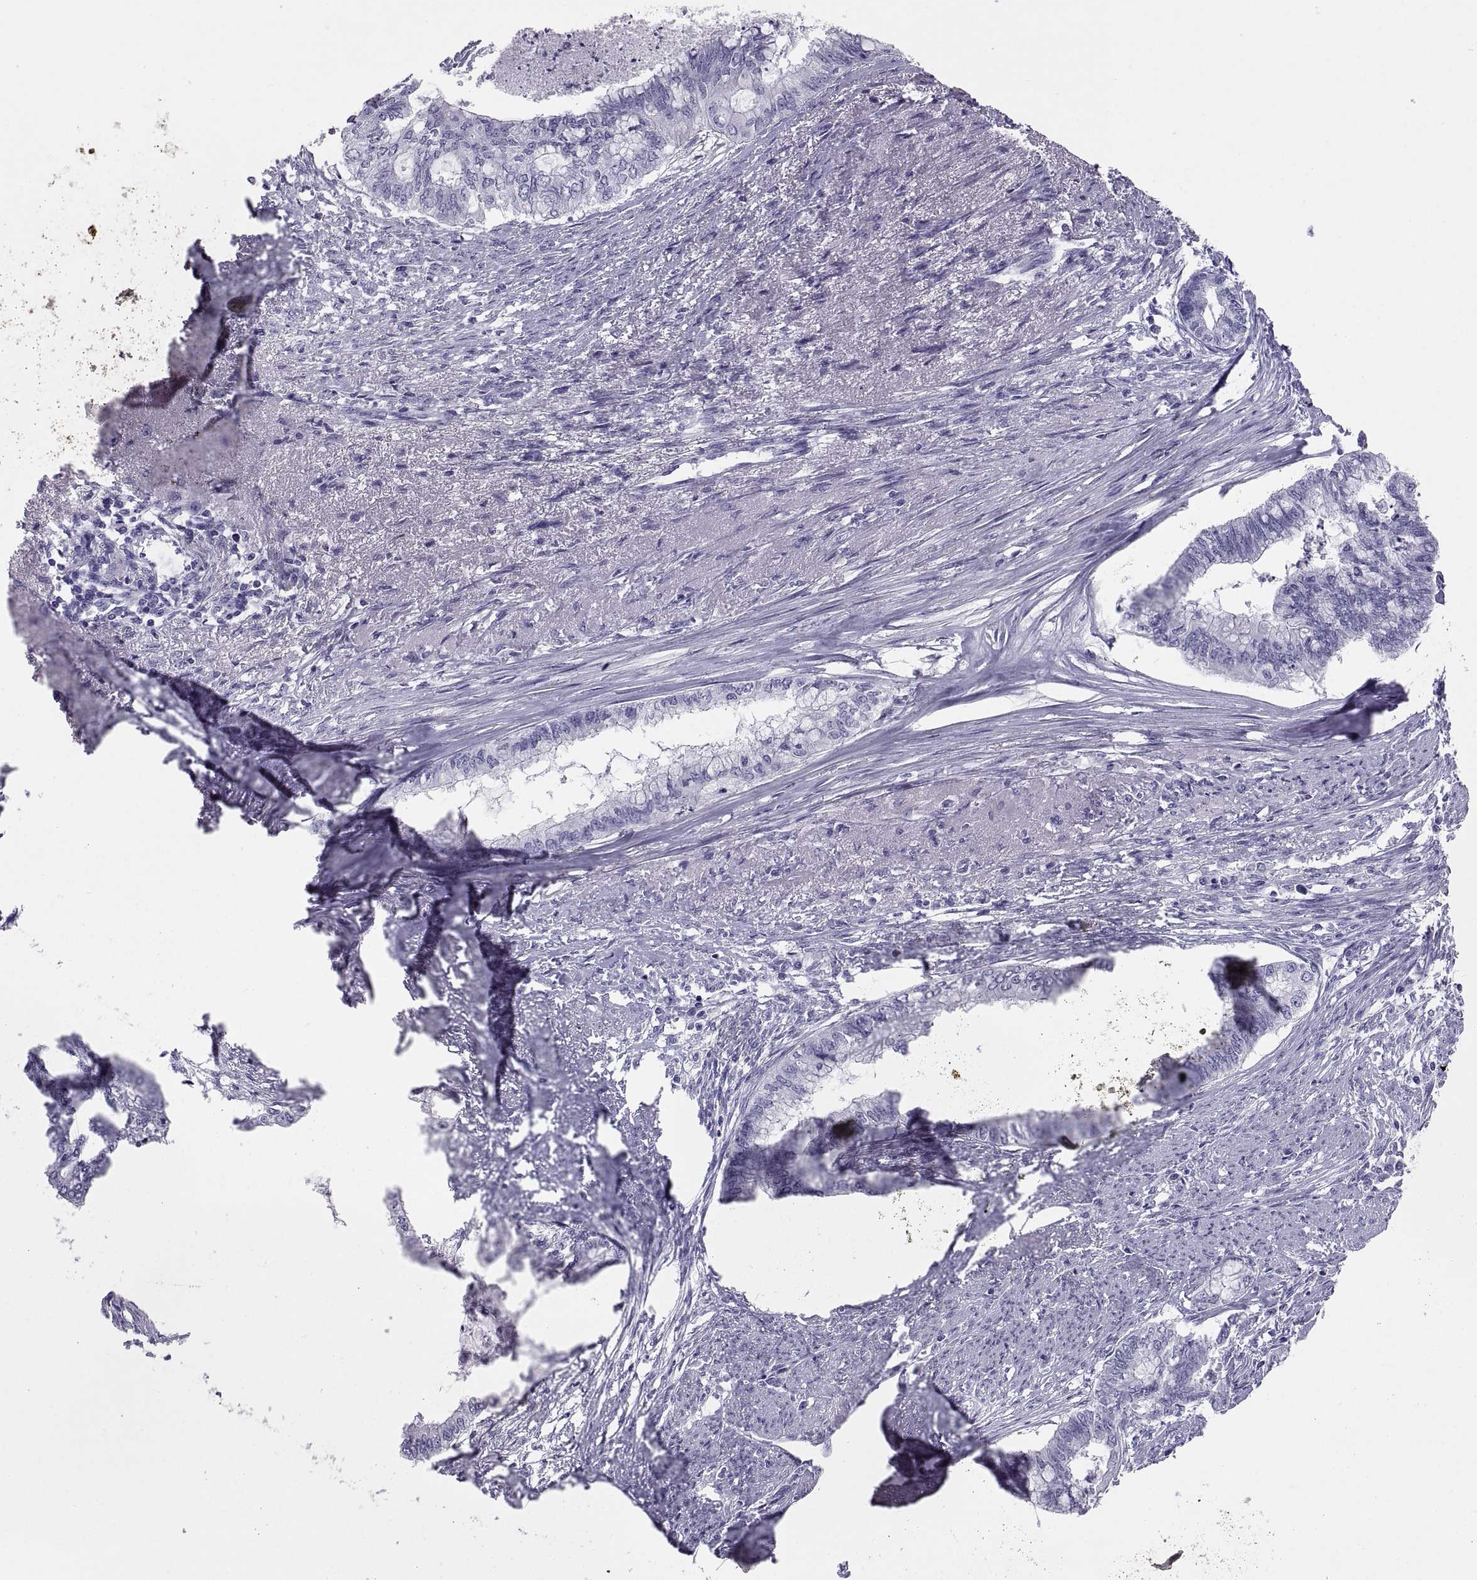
{"staining": {"intensity": "negative", "quantity": "none", "location": "none"}, "tissue": "endometrial cancer", "cell_type": "Tumor cells", "image_type": "cancer", "snomed": [{"axis": "morphology", "description": "Adenocarcinoma, NOS"}, {"axis": "topography", "description": "Endometrium"}], "caption": "High power microscopy photomicrograph of an IHC photomicrograph of endometrial cancer (adenocarcinoma), revealing no significant staining in tumor cells. (Stains: DAB (3,3'-diaminobenzidine) immunohistochemistry with hematoxylin counter stain, Microscopy: brightfield microscopy at high magnification).", "gene": "RGS20", "patient": {"sex": "female", "age": 79}}